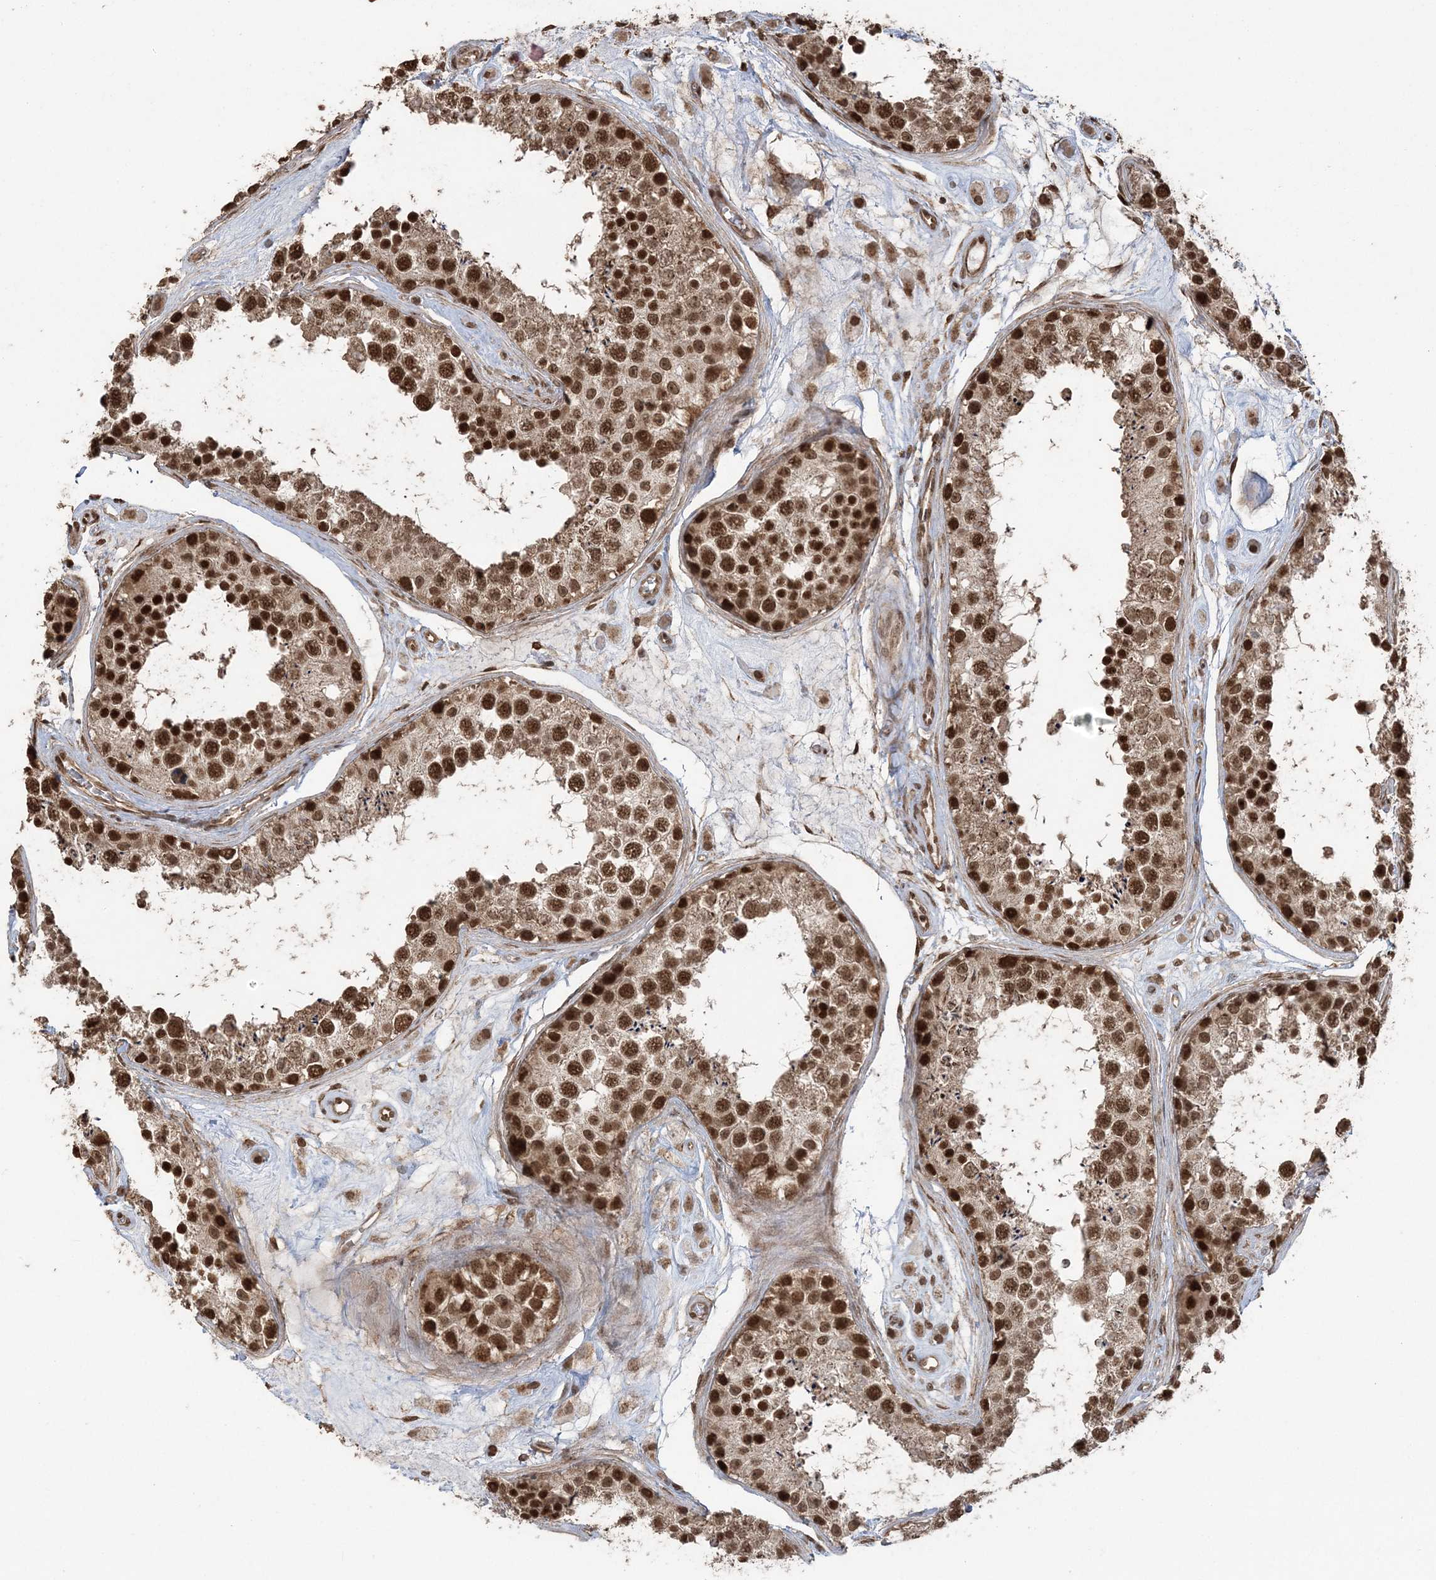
{"staining": {"intensity": "strong", "quantity": ">75%", "location": "nuclear"}, "tissue": "testis", "cell_type": "Cells in seminiferous ducts", "image_type": "normal", "snomed": [{"axis": "morphology", "description": "Normal tissue, NOS"}, {"axis": "topography", "description": "Testis"}], "caption": "IHC micrograph of benign testis: testis stained using immunohistochemistry (IHC) exhibits high levels of strong protein expression localized specifically in the nuclear of cells in seminiferous ducts, appearing as a nuclear brown color.", "gene": "ZNF839", "patient": {"sex": "male", "age": 25}}